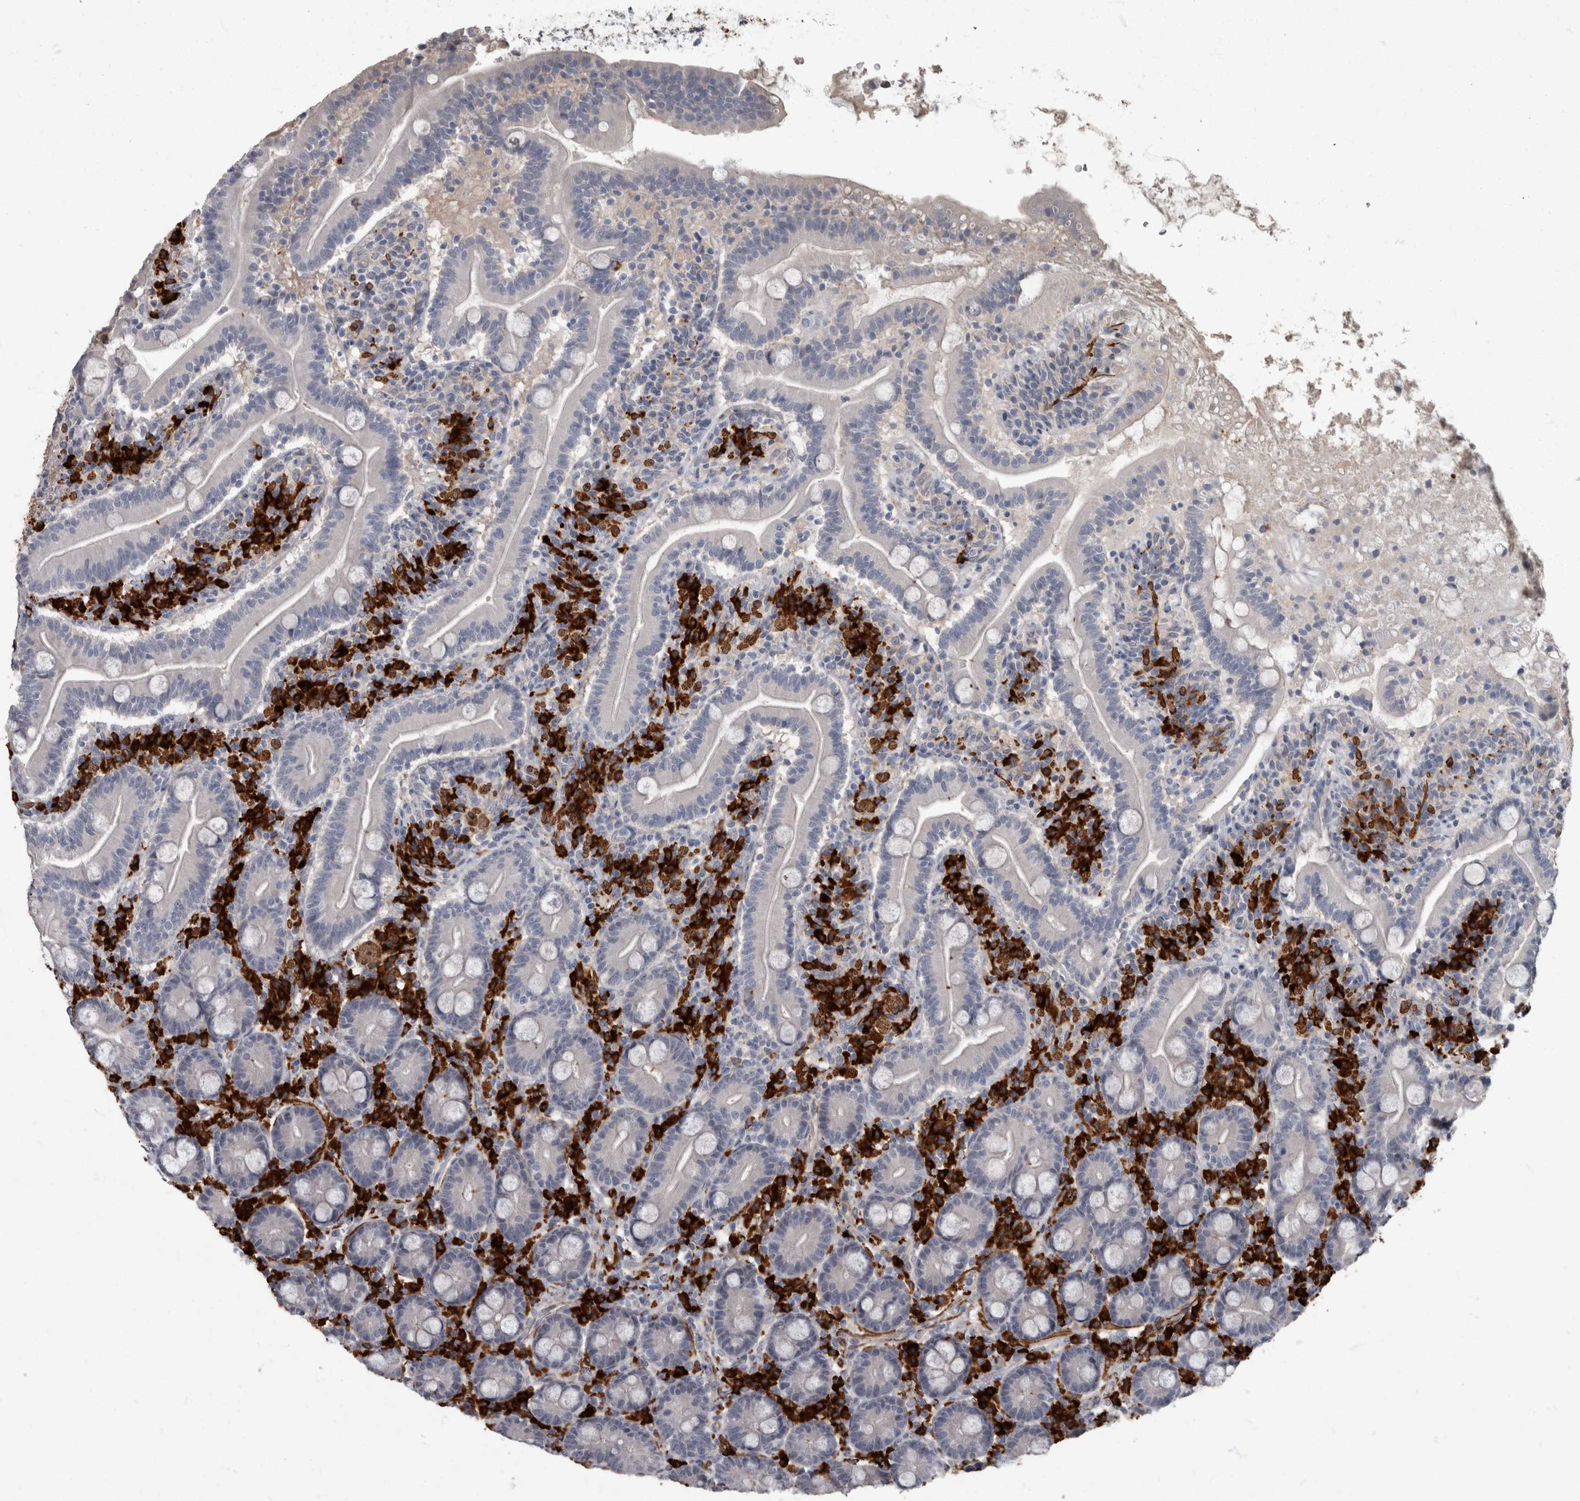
{"staining": {"intensity": "negative", "quantity": "none", "location": "none"}, "tissue": "duodenum", "cell_type": "Glandular cells", "image_type": "normal", "snomed": [{"axis": "morphology", "description": "Normal tissue, NOS"}, {"axis": "topography", "description": "Duodenum"}], "caption": "Photomicrograph shows no protein staining in glandular cells of unremarkable duodenum. (Brightfield microscopy of DAB (3,3'-diaminobenzidine) IHC at high magnification).", "gene": "MASTL", "patient": {"sex": "male", "age": 35}}